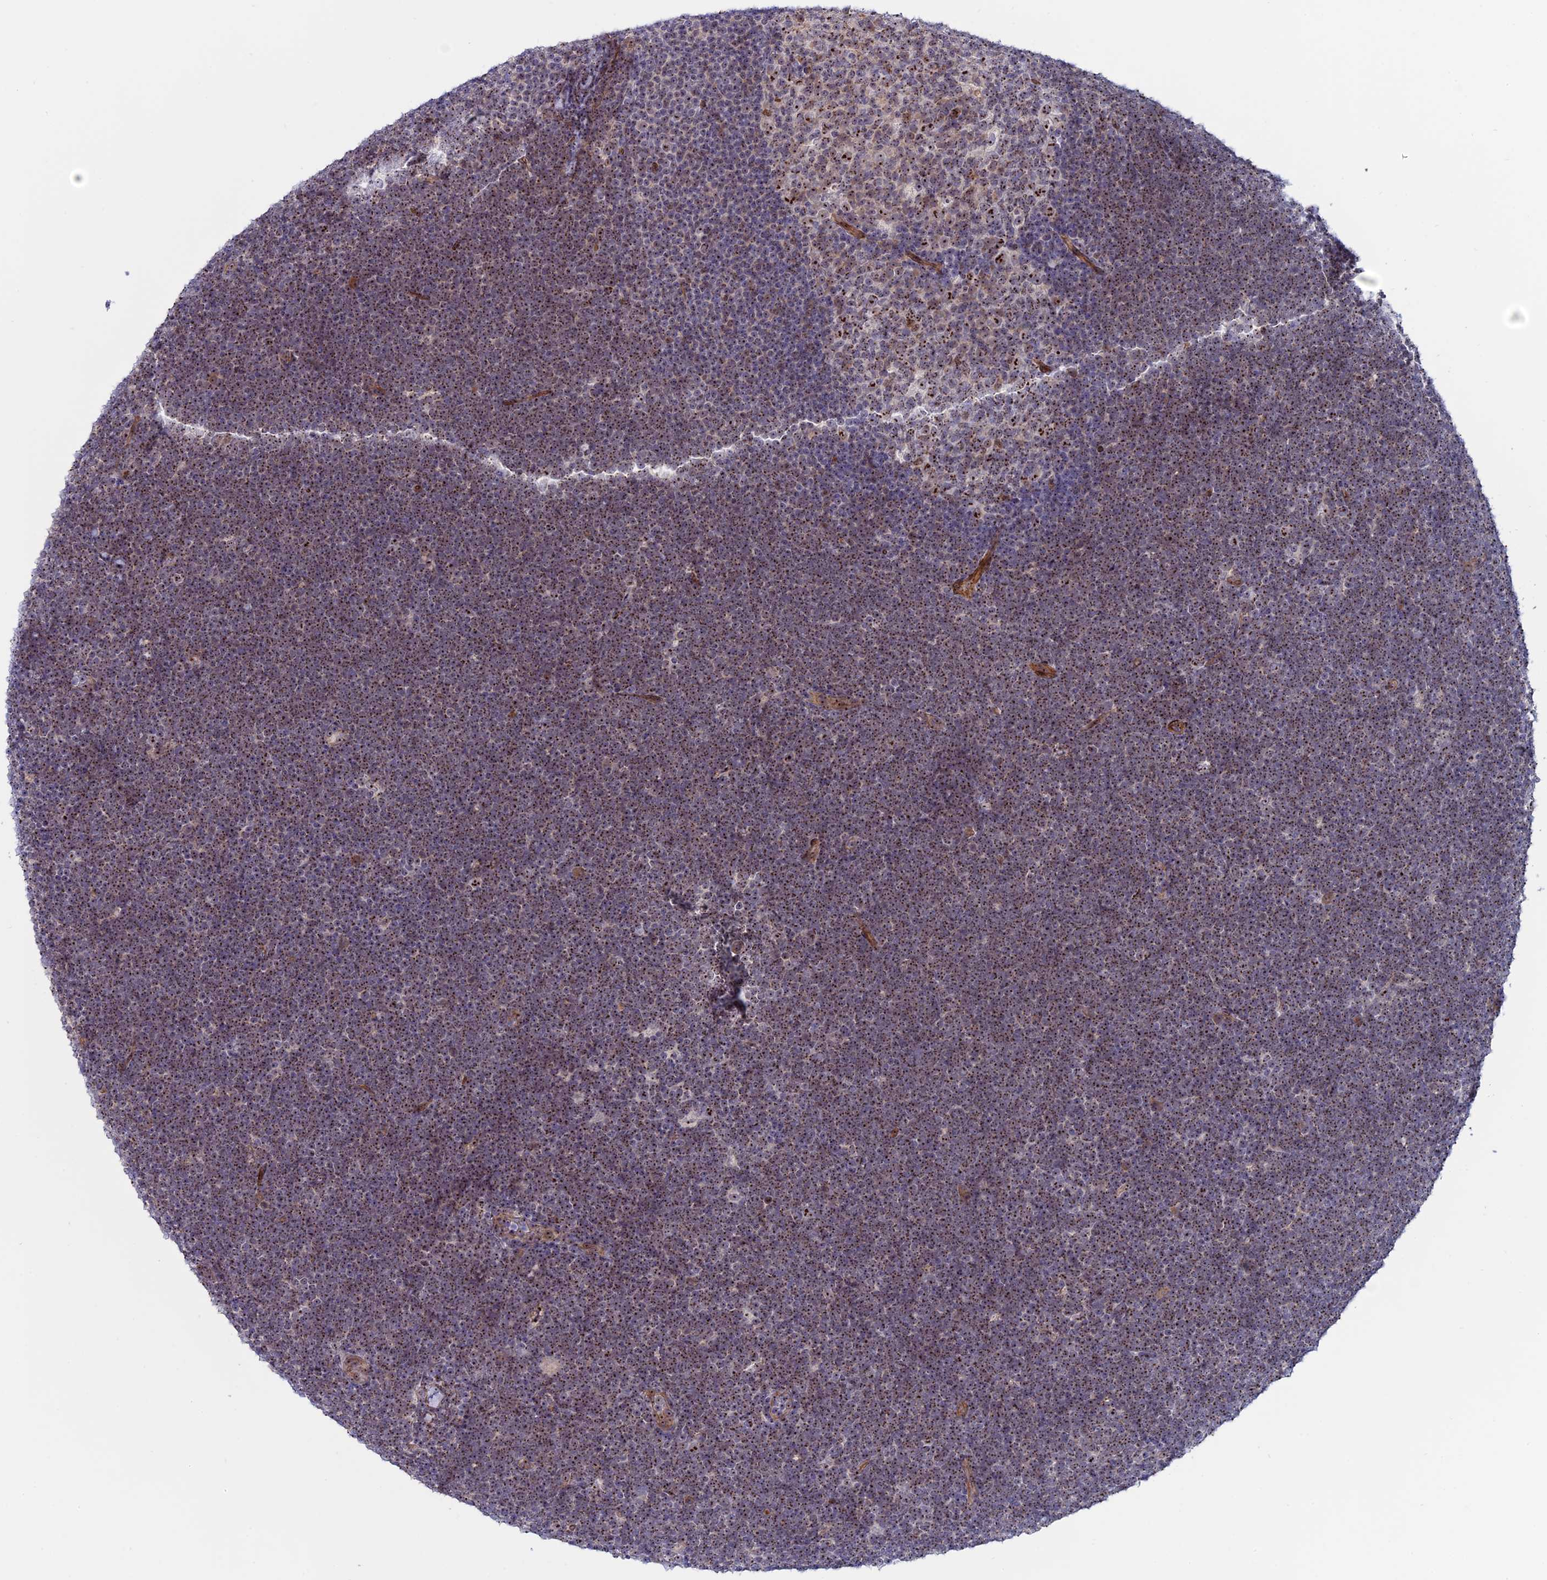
{"staining": {"intensity": "moderate", "quantity": ">75%", "location": "nuclear"}, "tissue": "lymphoma", "cell_type": "Tumor cells", "image_type": "cancer", "snomed": [{"axis": "morphology", "description": "Malignant lymphoma, non-Hodgkin's type, High grade"}, {"axis": "topography", "description": "Lymph node"}], "caption": "About >75% of tumor cells in high-grade malignant lymphoma, non-Hodgkin's type demonstrate moderate nuclear protein positivity as visualized by brown immunohistochemical staining.", "gene": "DBNDD1", "patient": {"sex": "male", "age": 13}}